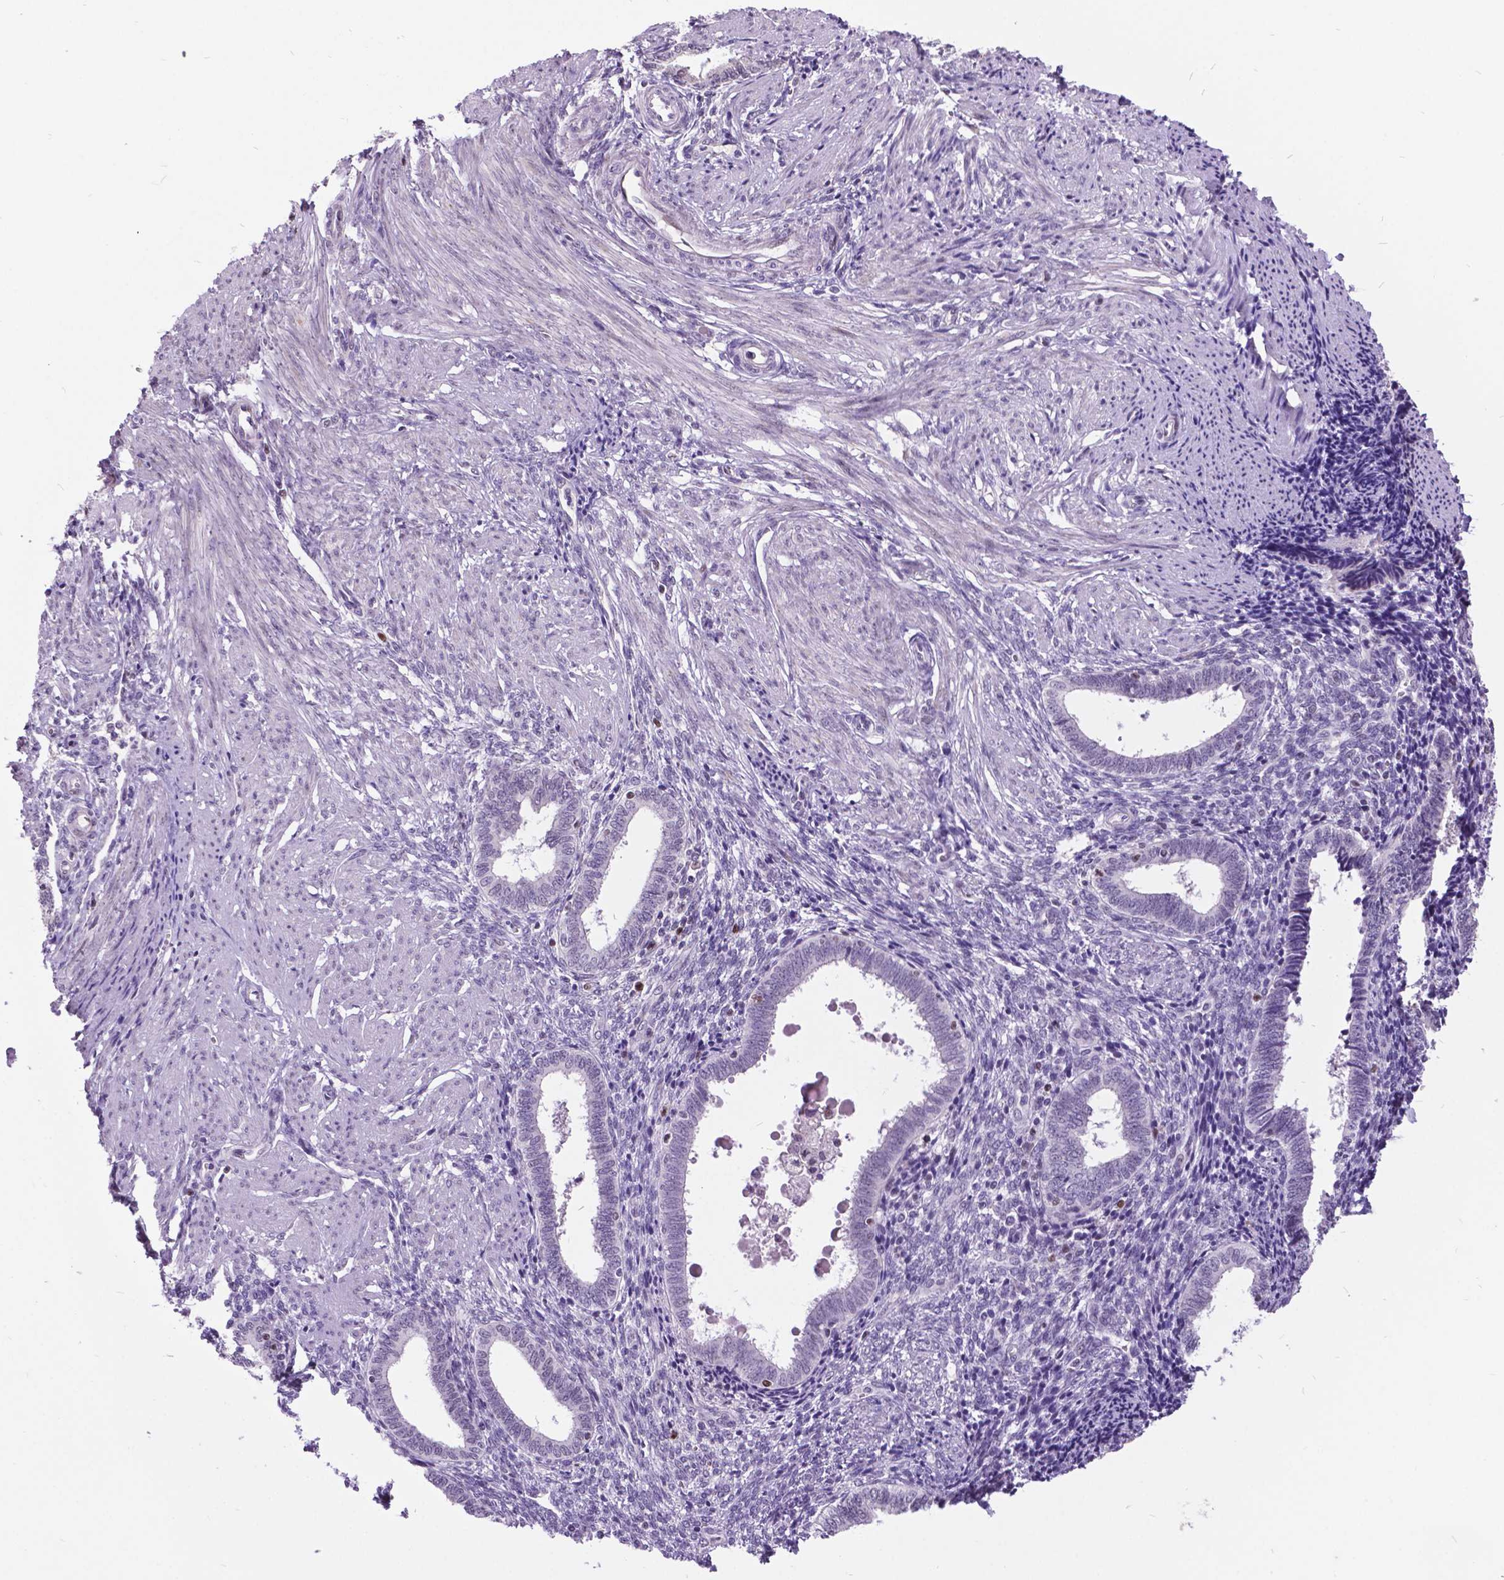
{"staining": {"intensity": "negative", "quantity": "none", "location": "none"}, "tissue": "endometrium", "cell_type": "Cells in endometrial stroma", "image_type": "normal", "snomed": [{"axis": "morphology", "description": "Normal tissue, NOS"}, {"axis": "topography", "description": "Endometrium"}], "caption": "Immunohistochemical staining of unremarkable endometrium shows no significant expression in cells in endometrial stroma. Brightfield microscopy of IHC stained with DAB (3,3'-diaminobenzidine) (brown) and hematoxylin (blue), captured at high magnification.", "gene": "DPF3", "patient": {"sex": "female", "age": 42}}